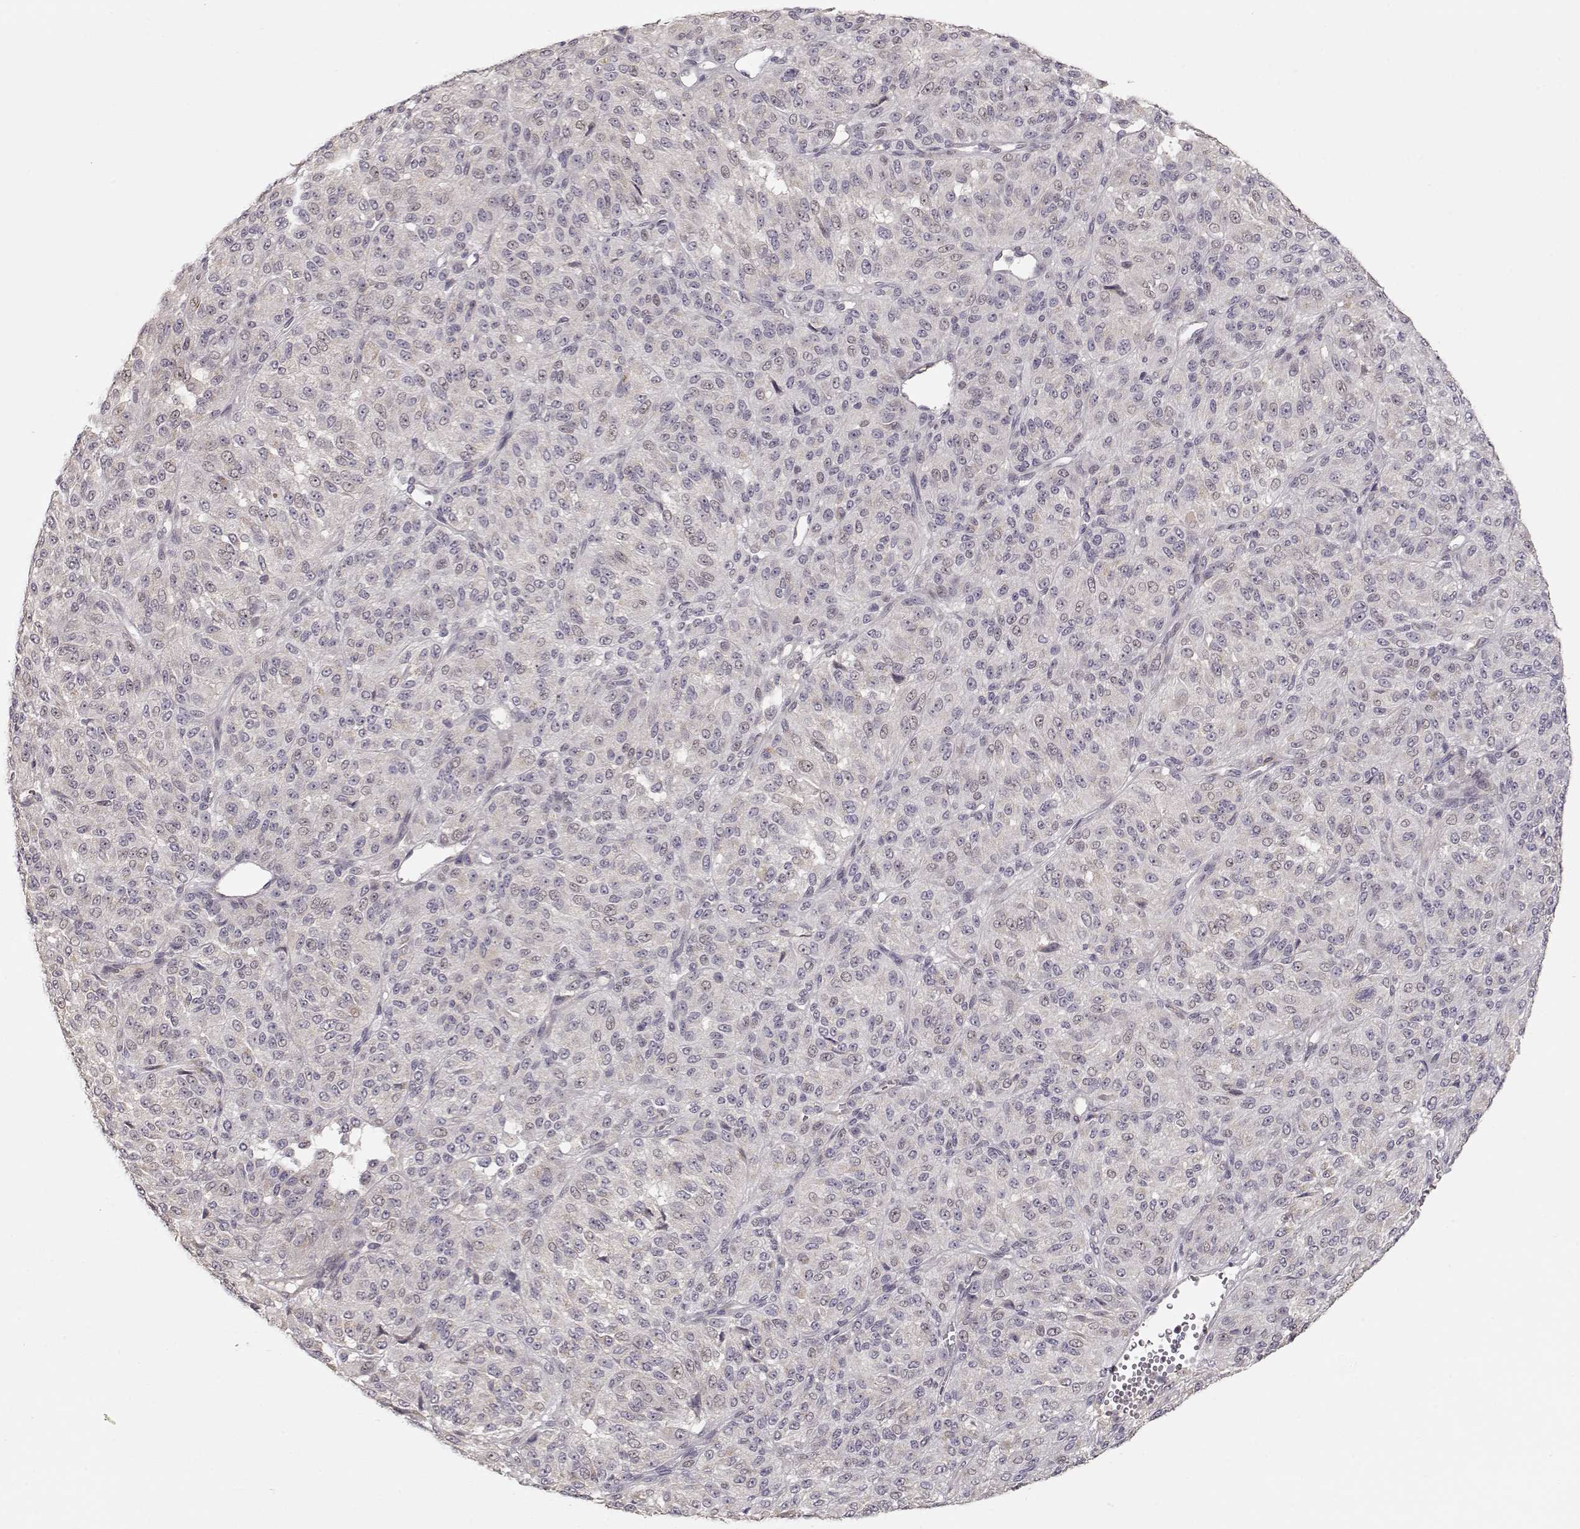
{"staining": {"intensity": "negative", "quantity": "none", "location": "none"}, "tissue": "melanoma", "cell_type": "Tumor cells", "image_type": "cancer", "snomed": [{"axis": "morphology", "description": "Malignant melanoma, Metastatic site"}, {"axis": "topography", "description": "Brain"}], "caption": "The photomicrograph reveals no staining of tumor cells in melanoma.", "gene": "PNMT", "patient": {"sex": "female", "age": 56}}